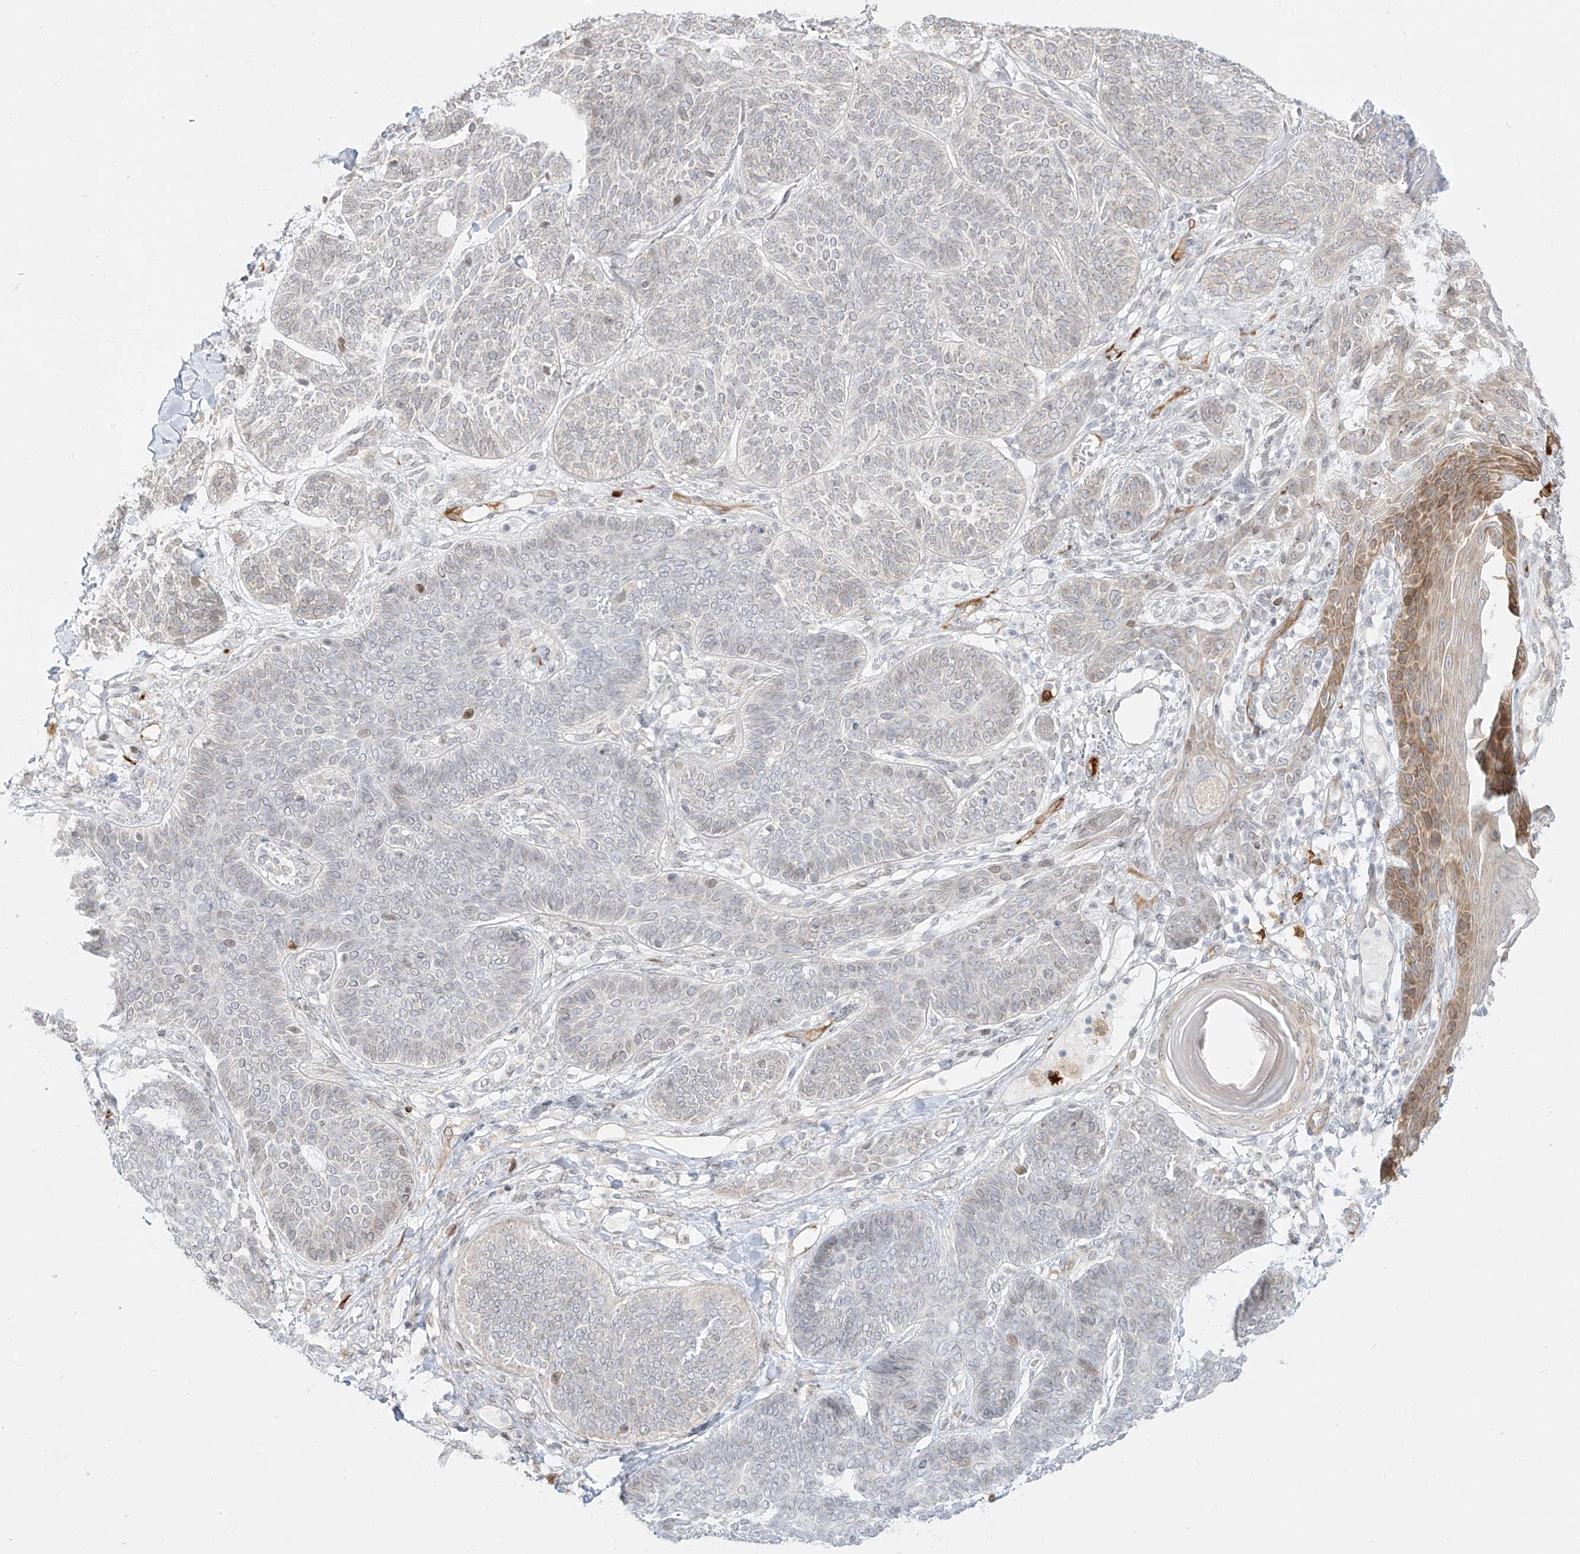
{"staining": {"intensity": "weak", "quantity": "<25%", "location": "nuclear"}, "tissue": "skin cancer", "cell_type": "Tumor cells", "image_type": "cancer", "snomed": [{"axis": "morphology", "description": "Basal cell carcinoma"}, {"axis": "topography", "description": "Skin"}], "caption": "Skin cancer (basal cell carcinoma) was stained to show a protein in brown. There is no significant staining in tumor cells. The staining is performed using DAB (3,3'-diaminobenzidine) brown chromogen with nuclei counter-stained in using hematoxylin.", "gene": "NHSL1", "patient": {"sex": "male", "age": 85}}